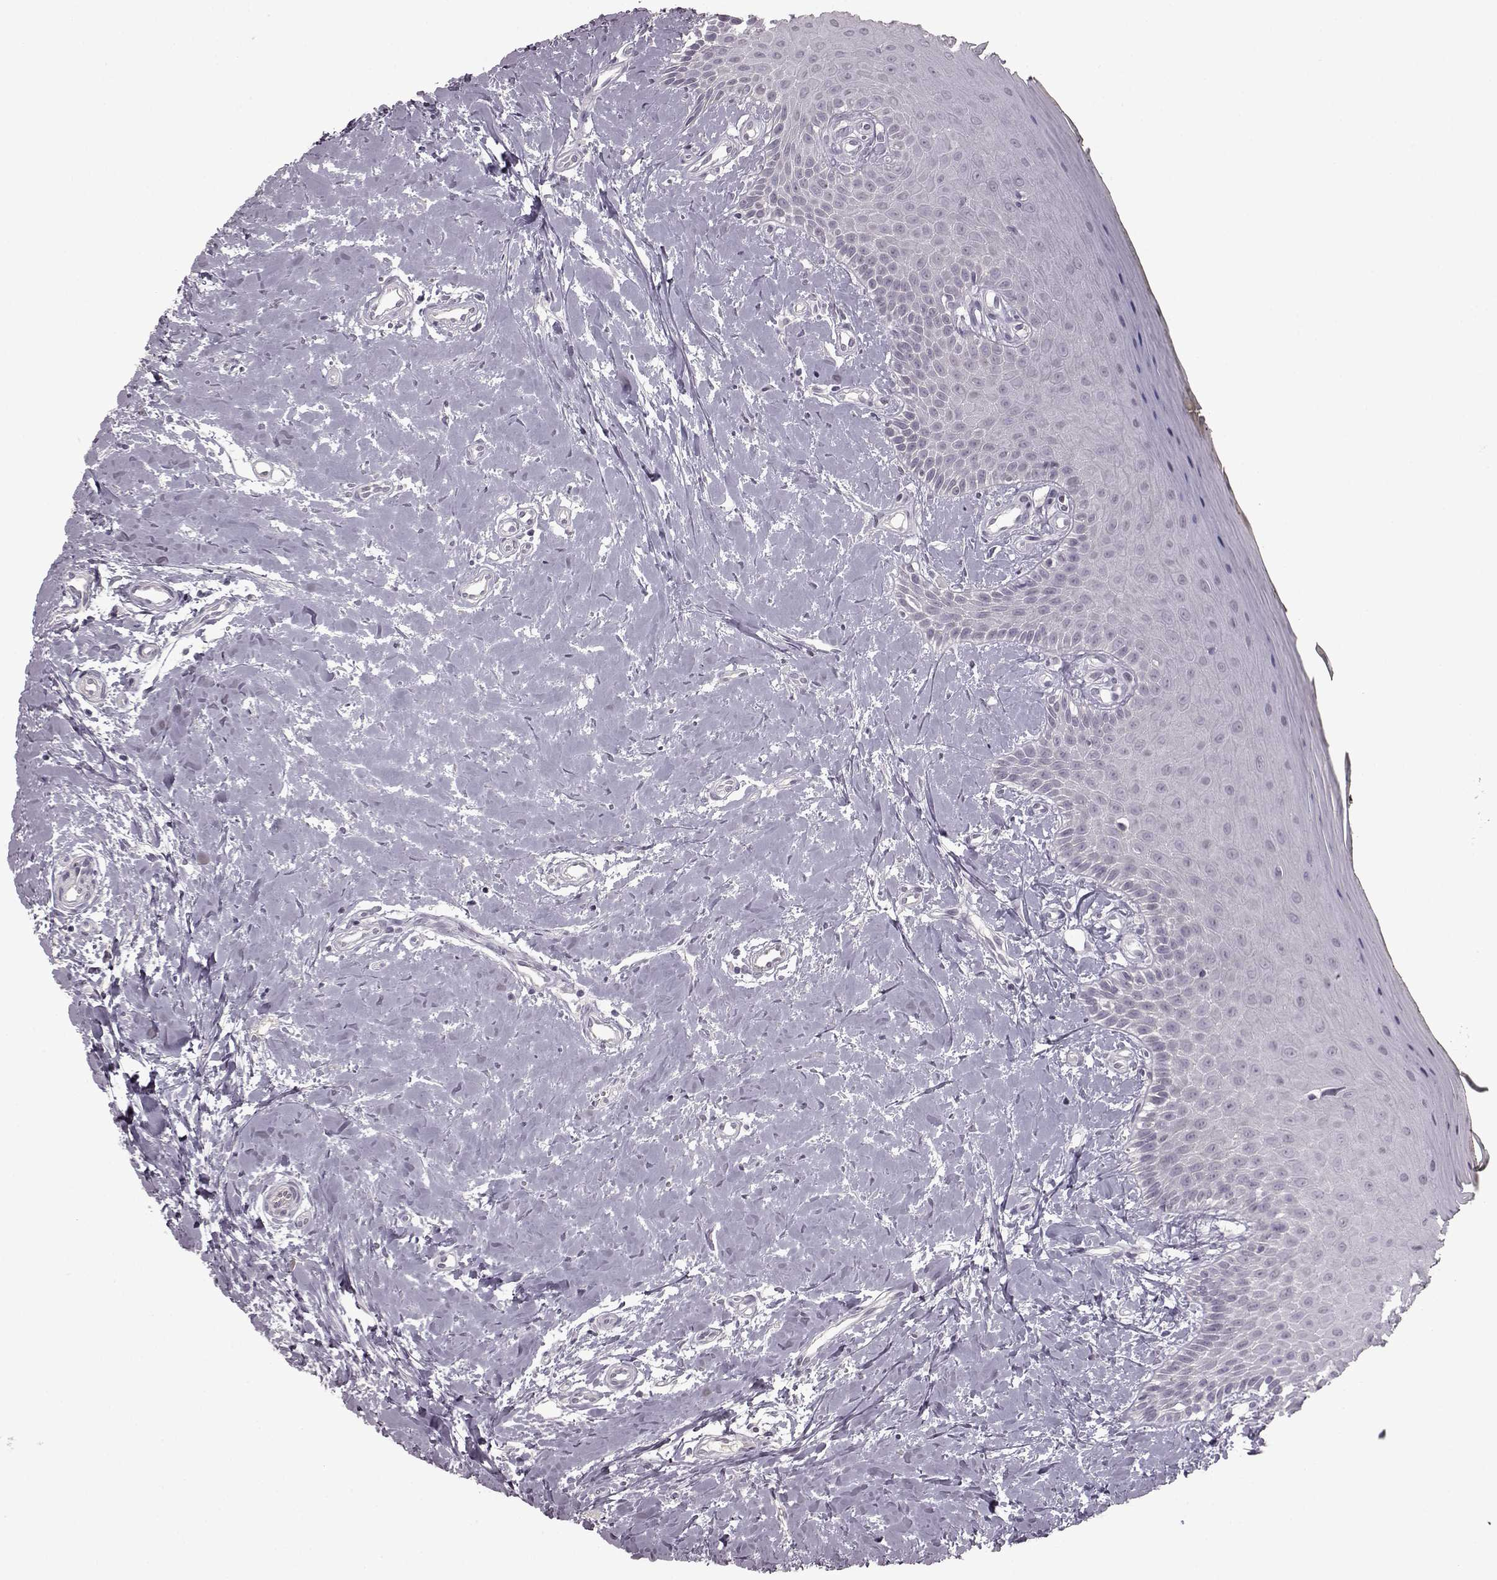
{"staining": {"intensity": "negative", "quantity": "none", "location": "none"}, "tissue": "oral mucosa", "cell_type": "Squamous epithelial cells", "image_type": "normal", "snomed": [{"axis": "morphology", "description": "Normal tissue, NOS"}, {"axis": "topography", "description": "Oral tissue"}], "caption": "A high-resolution photomicrograph shows immunohistochemistry staining of benign oral mucosa, which demonstrates no significant positivity in squamous epithelial cells. Brightfield microscopy of immunohistochemistry (IHC) stained with DAB (3,3'-diaminobenzidine) (brown) and hematoxylin (blue), captured at high magnification.", "gene": "LHB", "patient": {"sex": "female", "age": 43}}